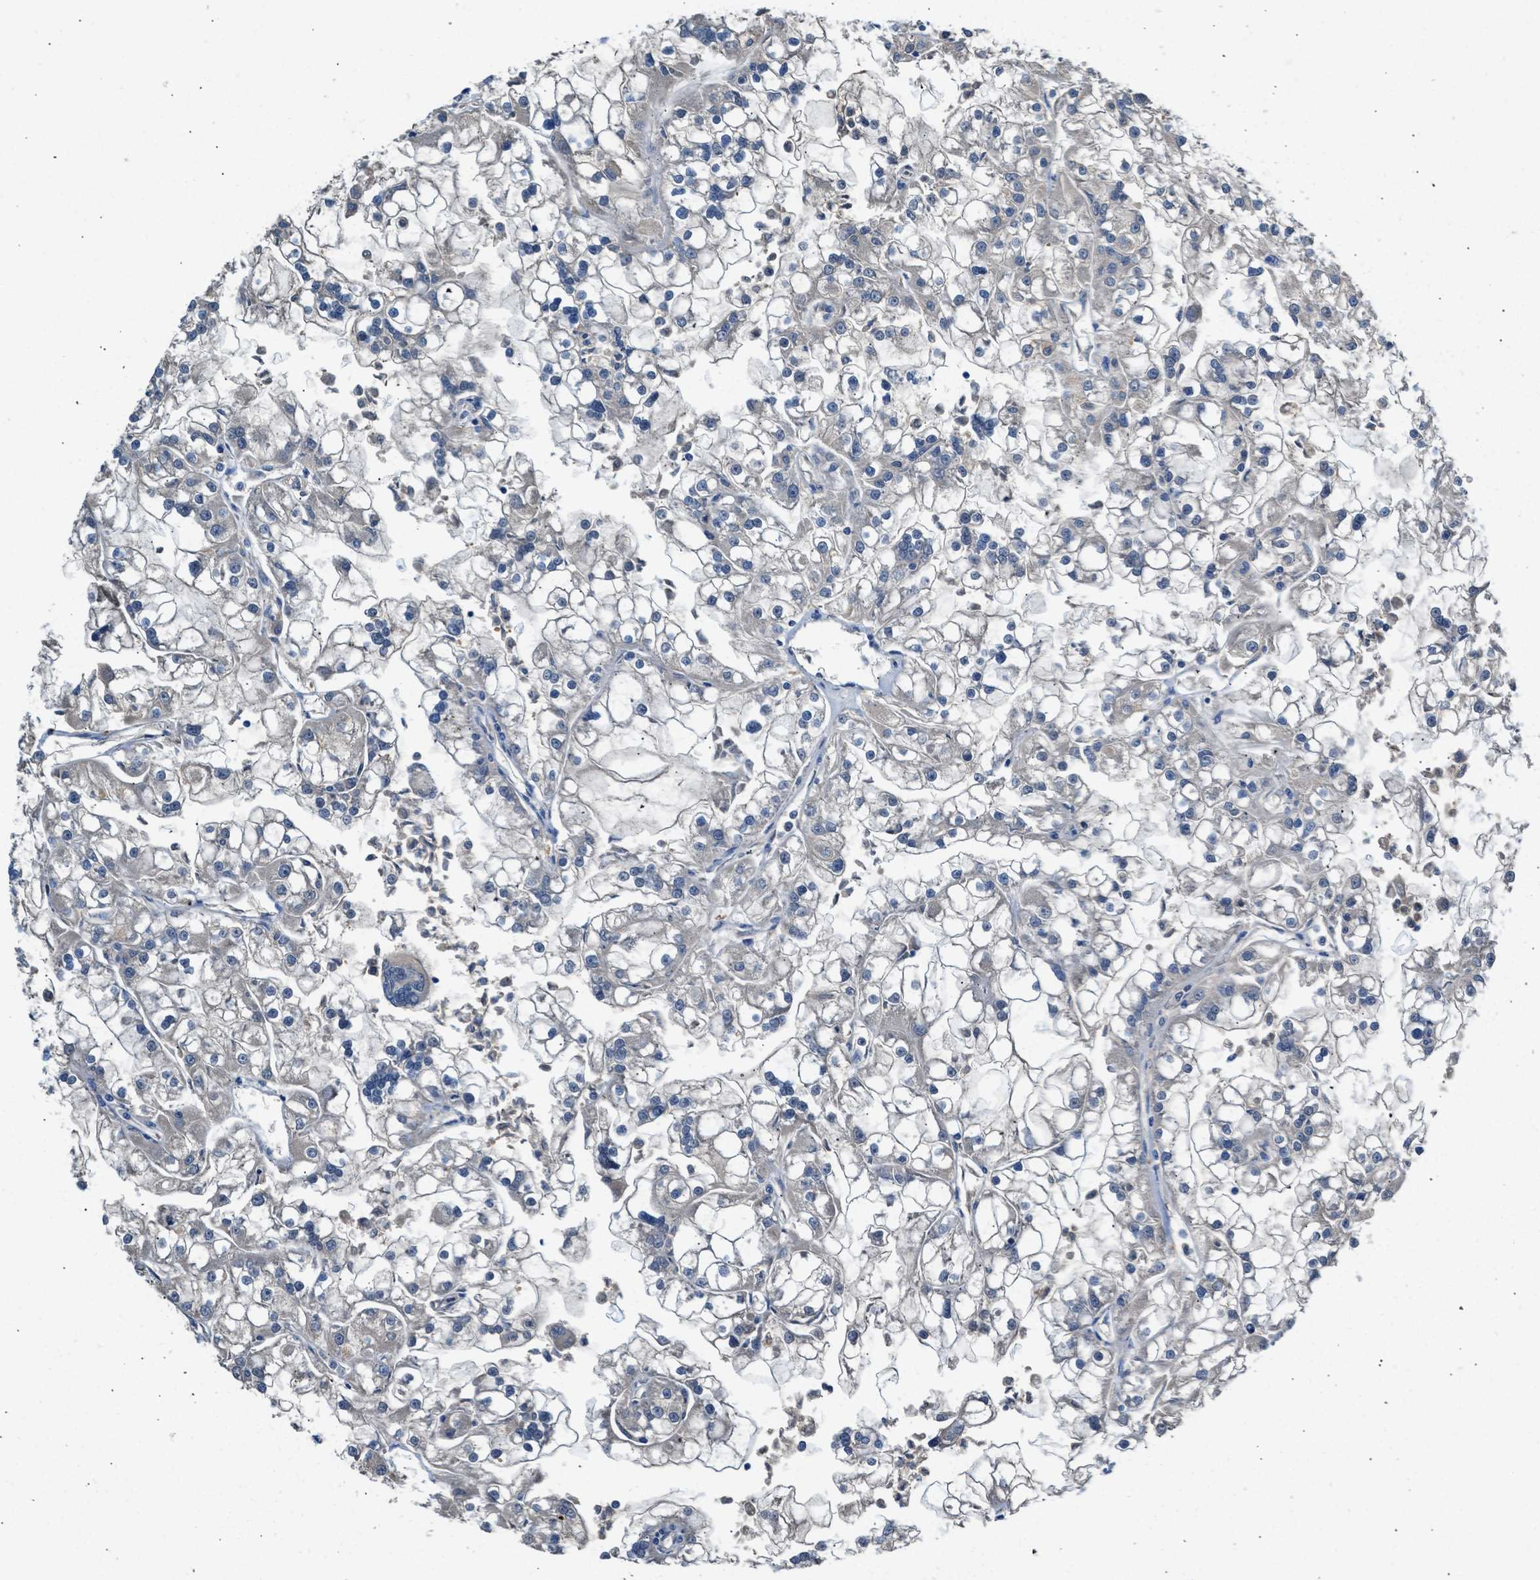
{"staining": {"intensity": "negative", "quantity": "none", "location": "none"}, "tissue": "renal cancer", "cell_type": "Tumor cells", "image_type": "cancer", "snomed": [{"axis": "morphology", "description": "Adenocarcinoma, NOS"}, {"axis": "topography", "description": "Kidney"}], "caption": "Immunohistochemical staining of renal adenocarcinoma reveals no significant expression in tumor cells.", "gene": "RWDD2B", "patient": {"sex": "female", "age": 52}}